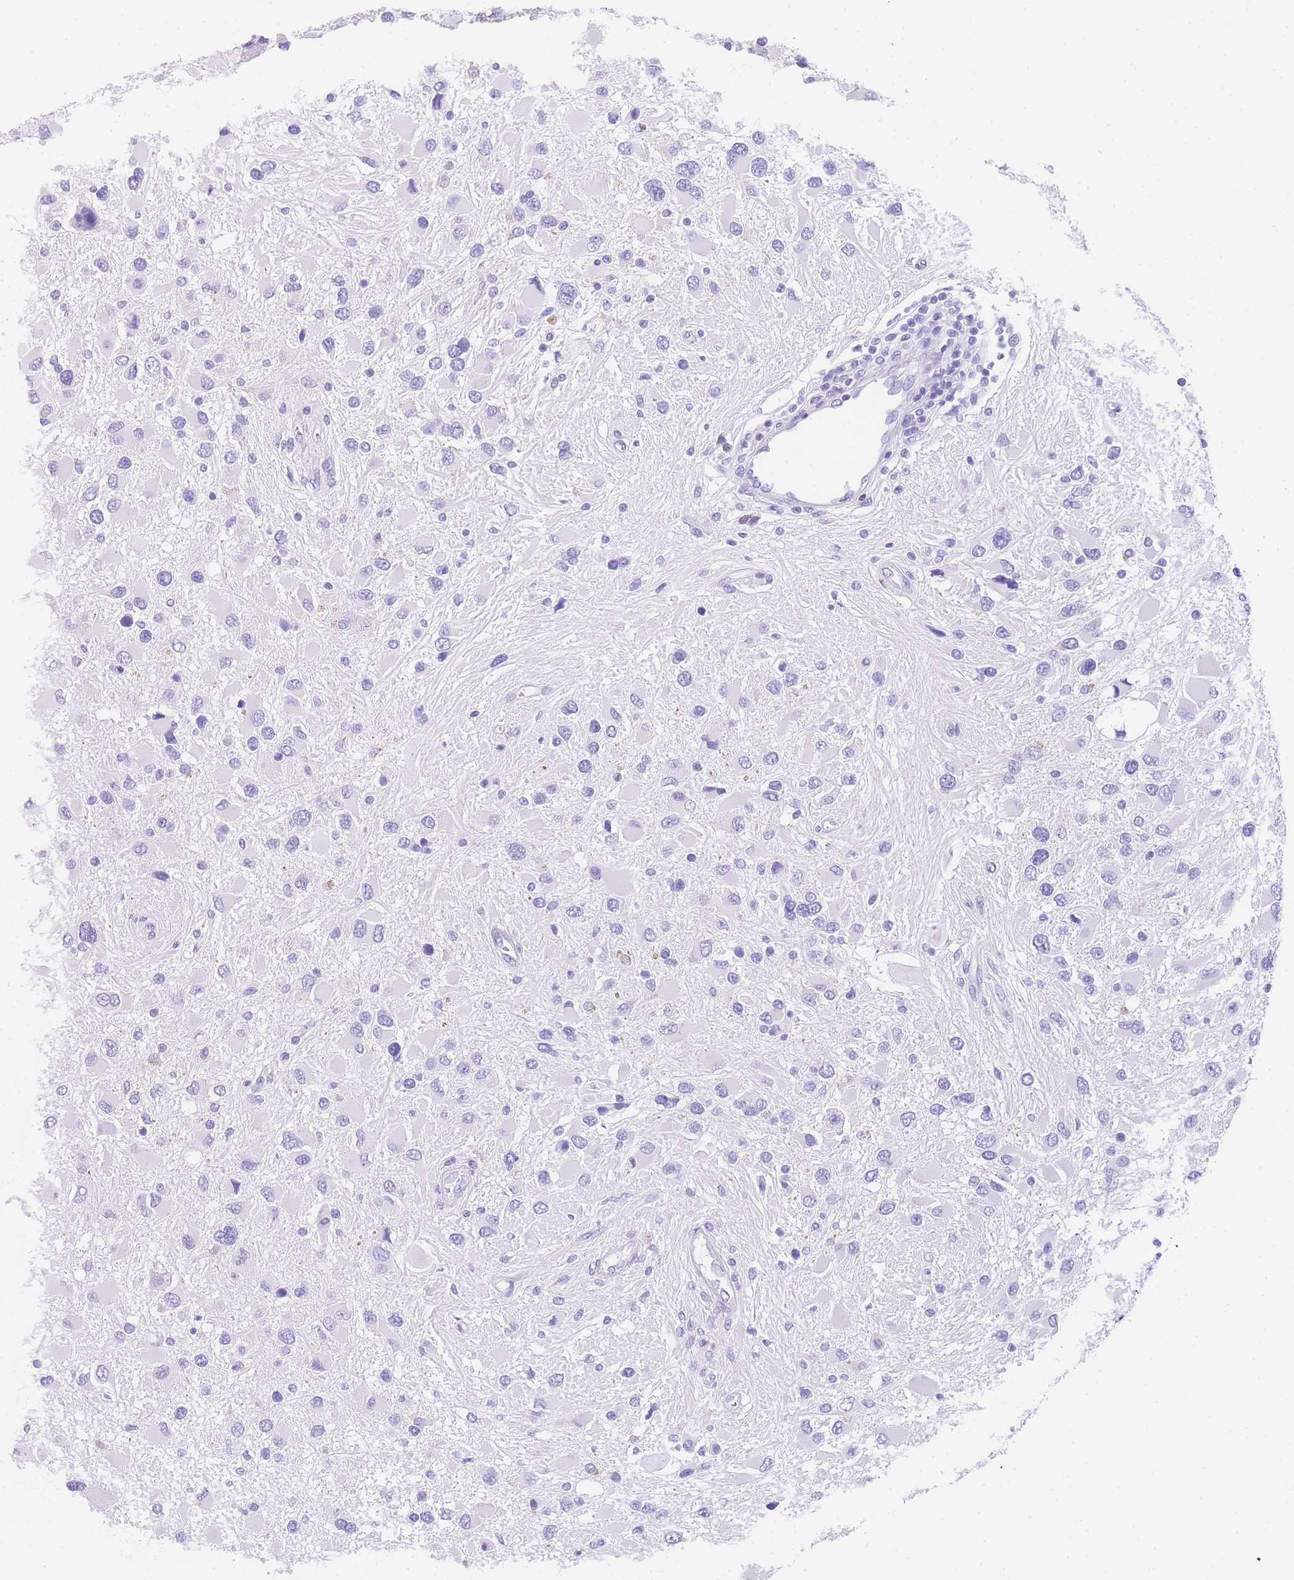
{"staining": {"intensity": "negative", "quantity": "none", "location": "none"}, "tissue": "glioma", "cell_type": "Tumor cells", "image_type": "cancer", "snomed": [{"axis": "morphology", "description": "Glioma, malignant, High grade"}, {"axis": "topography", "description": "Brain"}], "caption": "High power microscopy image of an immunohistochemistry (IHC) photomicrograph of high-grade glioma (malignant), revealing no significant positivity in tumor cells.", "gene": "NKD2", "patient": {"sex": "male", "age": 53}}